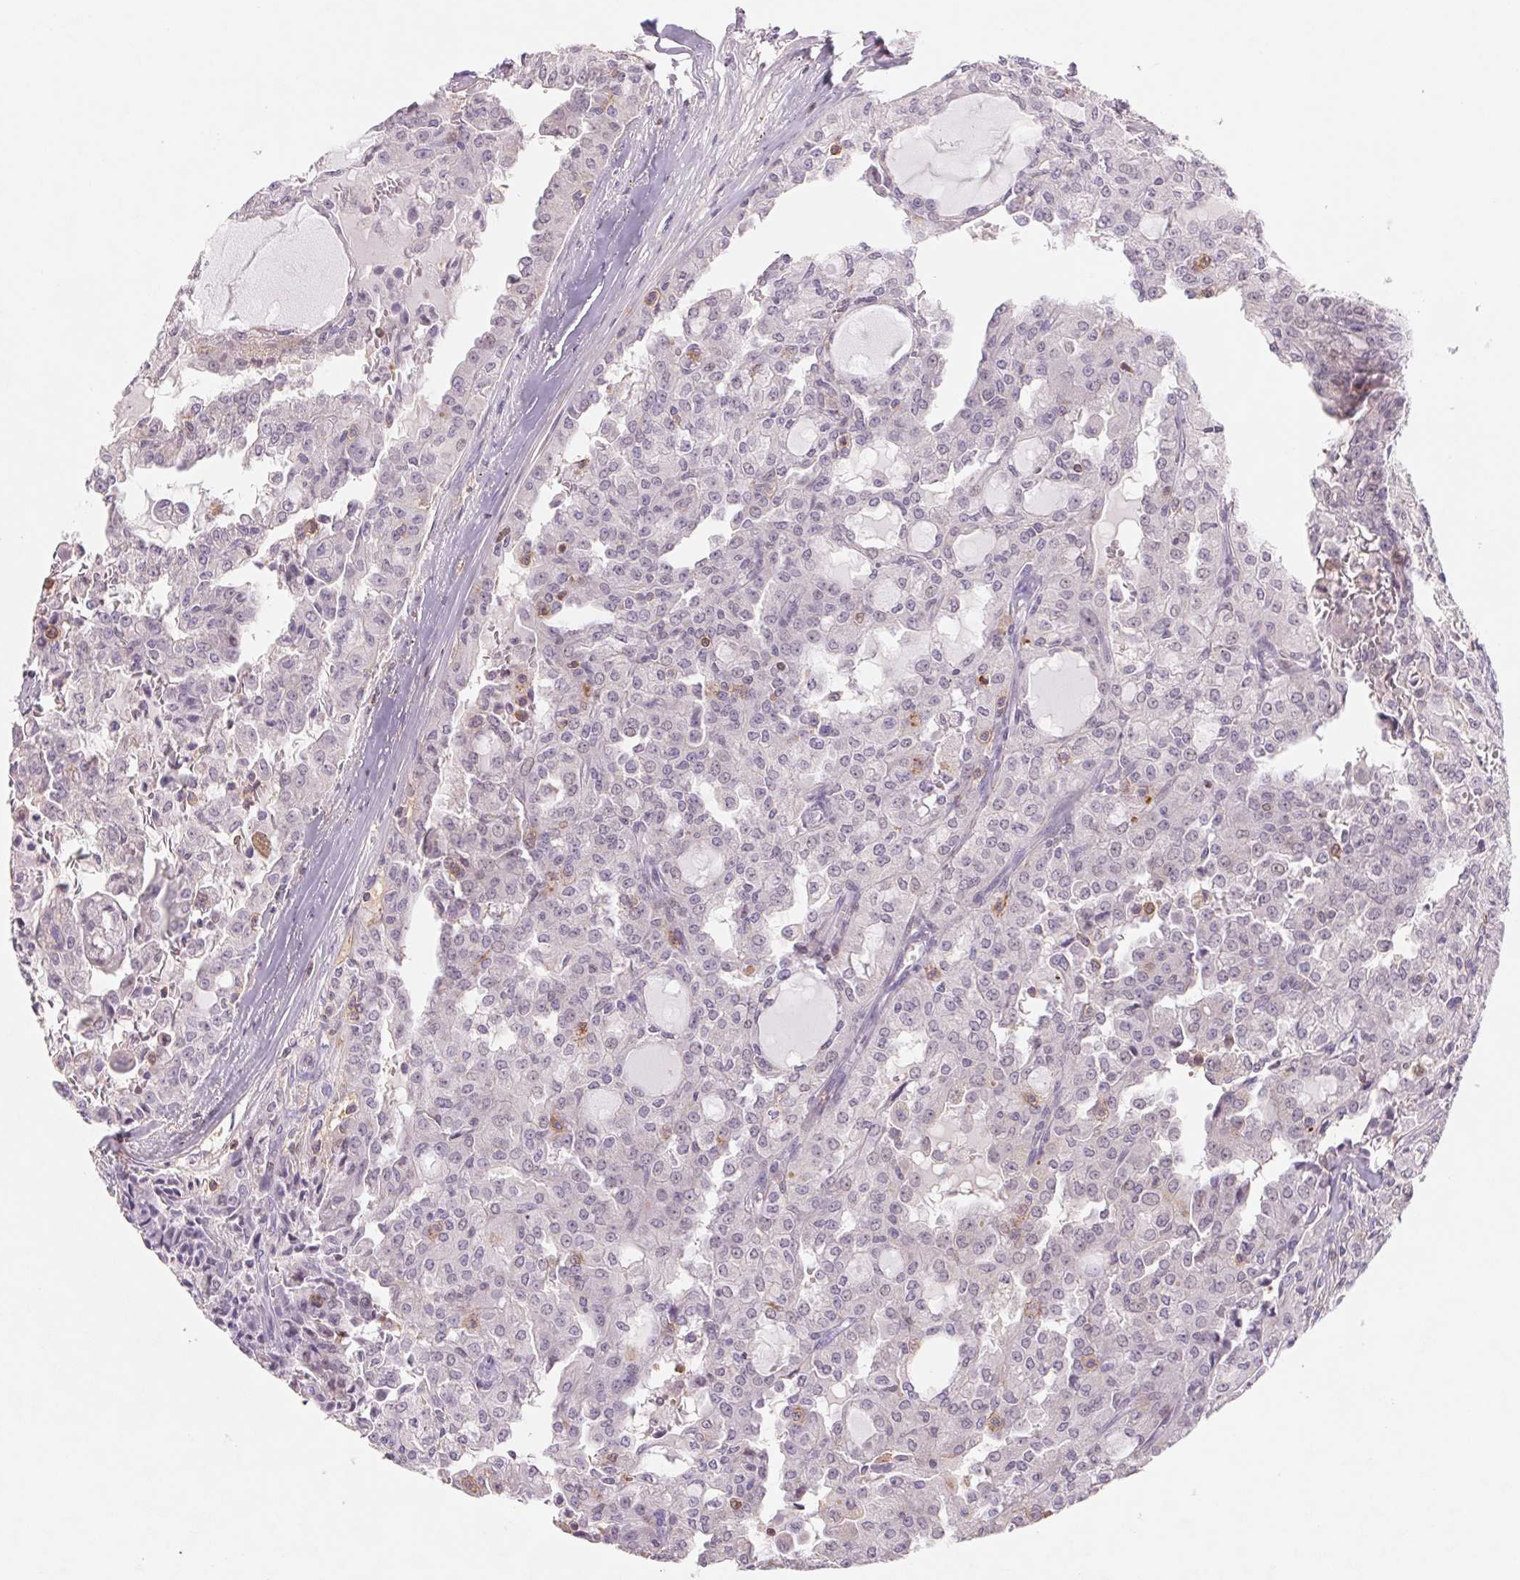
{"staining": {"intensity": "negative", "quantity": "none", "location": "none"}, "tissue": "head and neck cancer", "cell_type": "Tumor cells", "image_type": "cancer", "snomed": [{"axis": "morphology", "description": "Adenocarcinoma, NOS"}, {"axis": "topography", "description": "Head-Neck"}], "caption": "Immunohistochemistry image of human adenocarcinoma (head and neck) stained for a protein (brown), which exhibits no staining in tumor cells. (Brightfield microscopy of DAB immunohistochemistry at high magnification).", "gene": "KIF26A", "patient": {"sex": "male", "age": 64}}